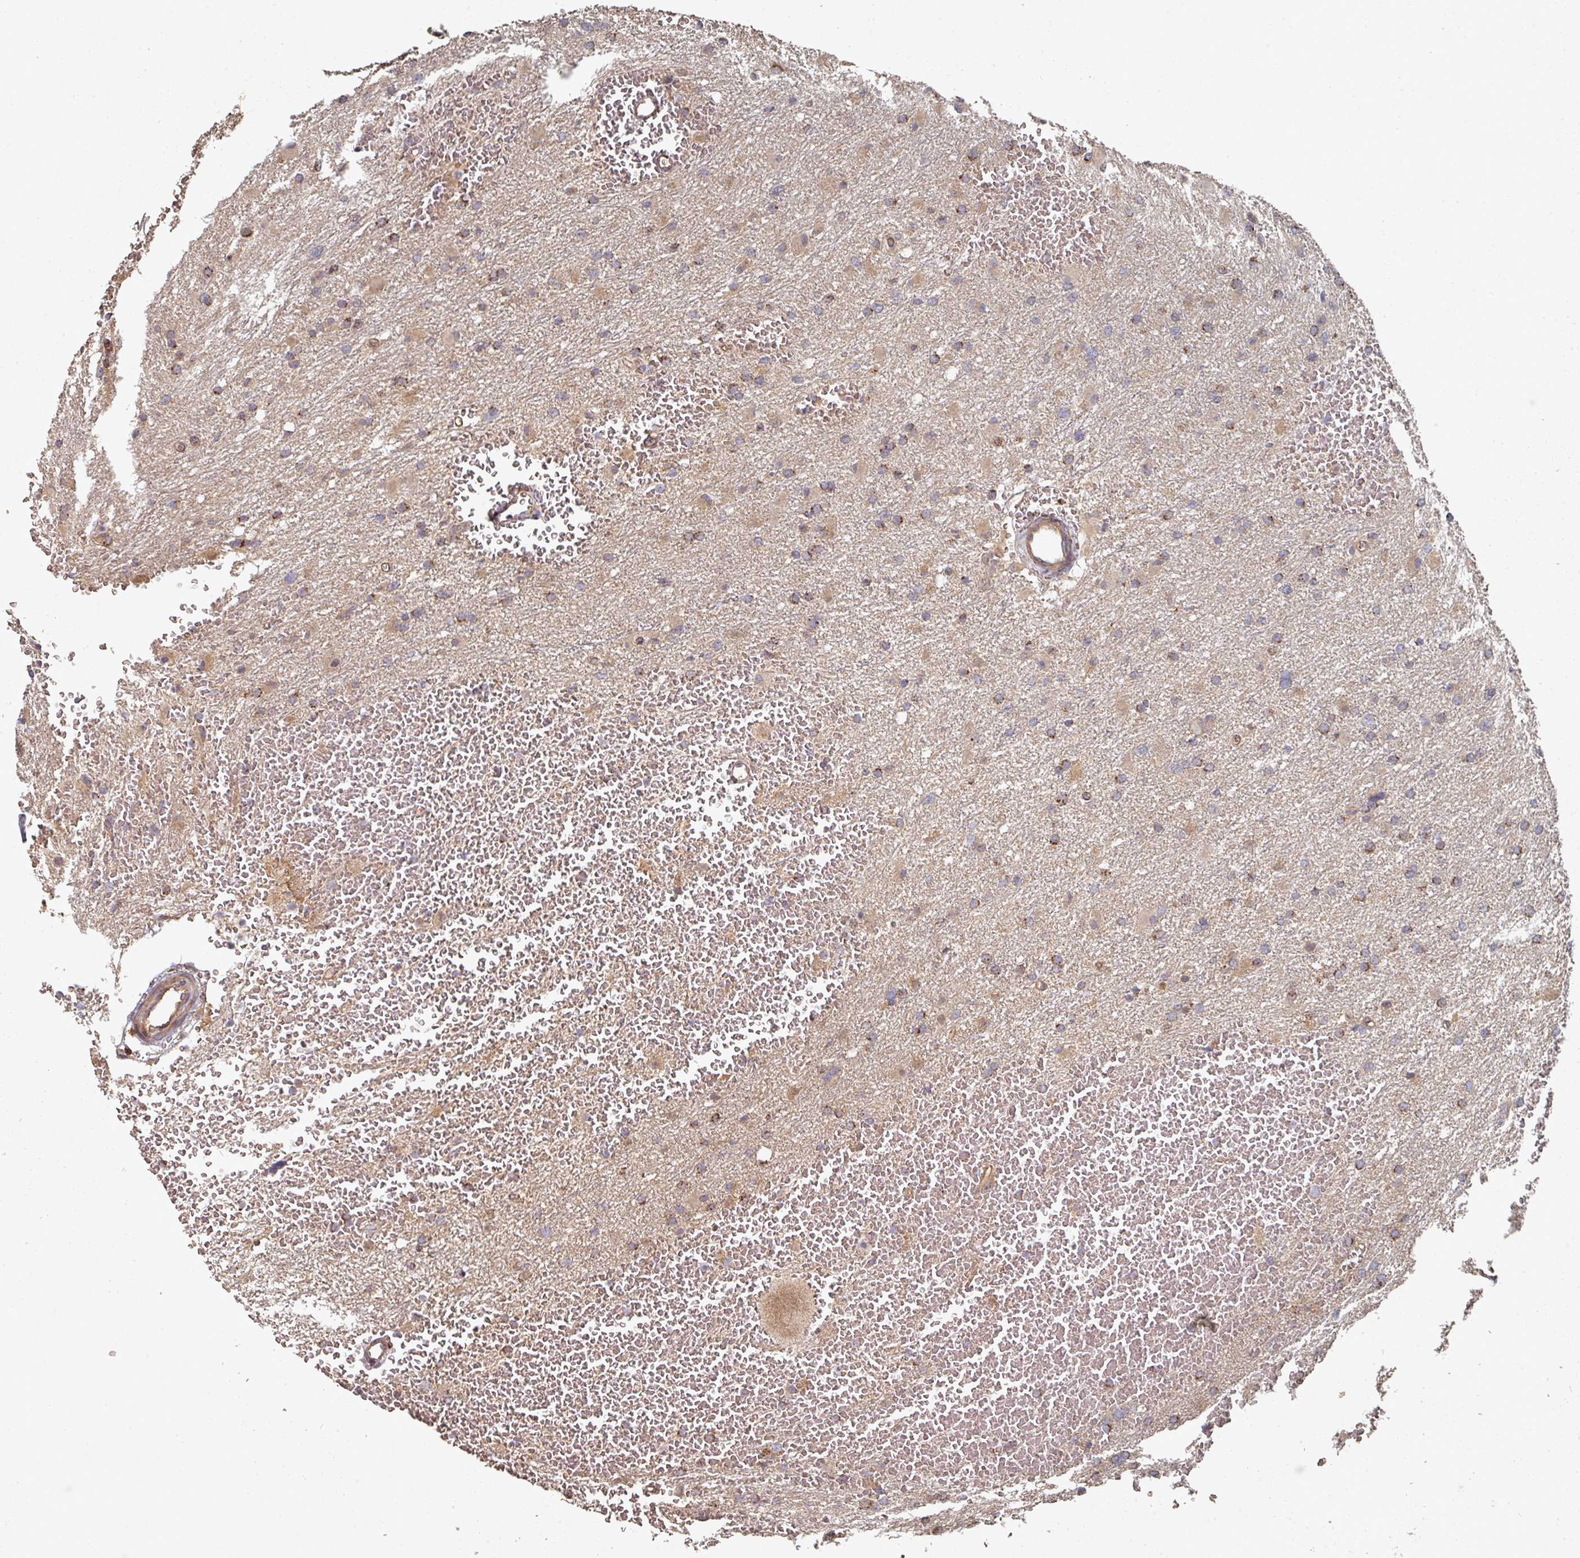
{"staining": {"intensity": "moderate", "quantity": "25%-75%", "location": "cytoplasmic/membranous"}, "tissue": "glioma", "cell_type": "Tumor cells", "image_type": "cancer", "snomed": [{"axis": "morphology", "description": "Glioma, malignant, High grade"}, {"axis": "topography", "description": "Cerebral cortex"}], "caption": "Glioma tissue exhibits moderate cytoplasmic/membranous staining in approximately 25%-75% of tumor cells, visualized by immunohistochemistry.", "gene": "EDEM2", "patient": {"sex": "female", "age": 36}}